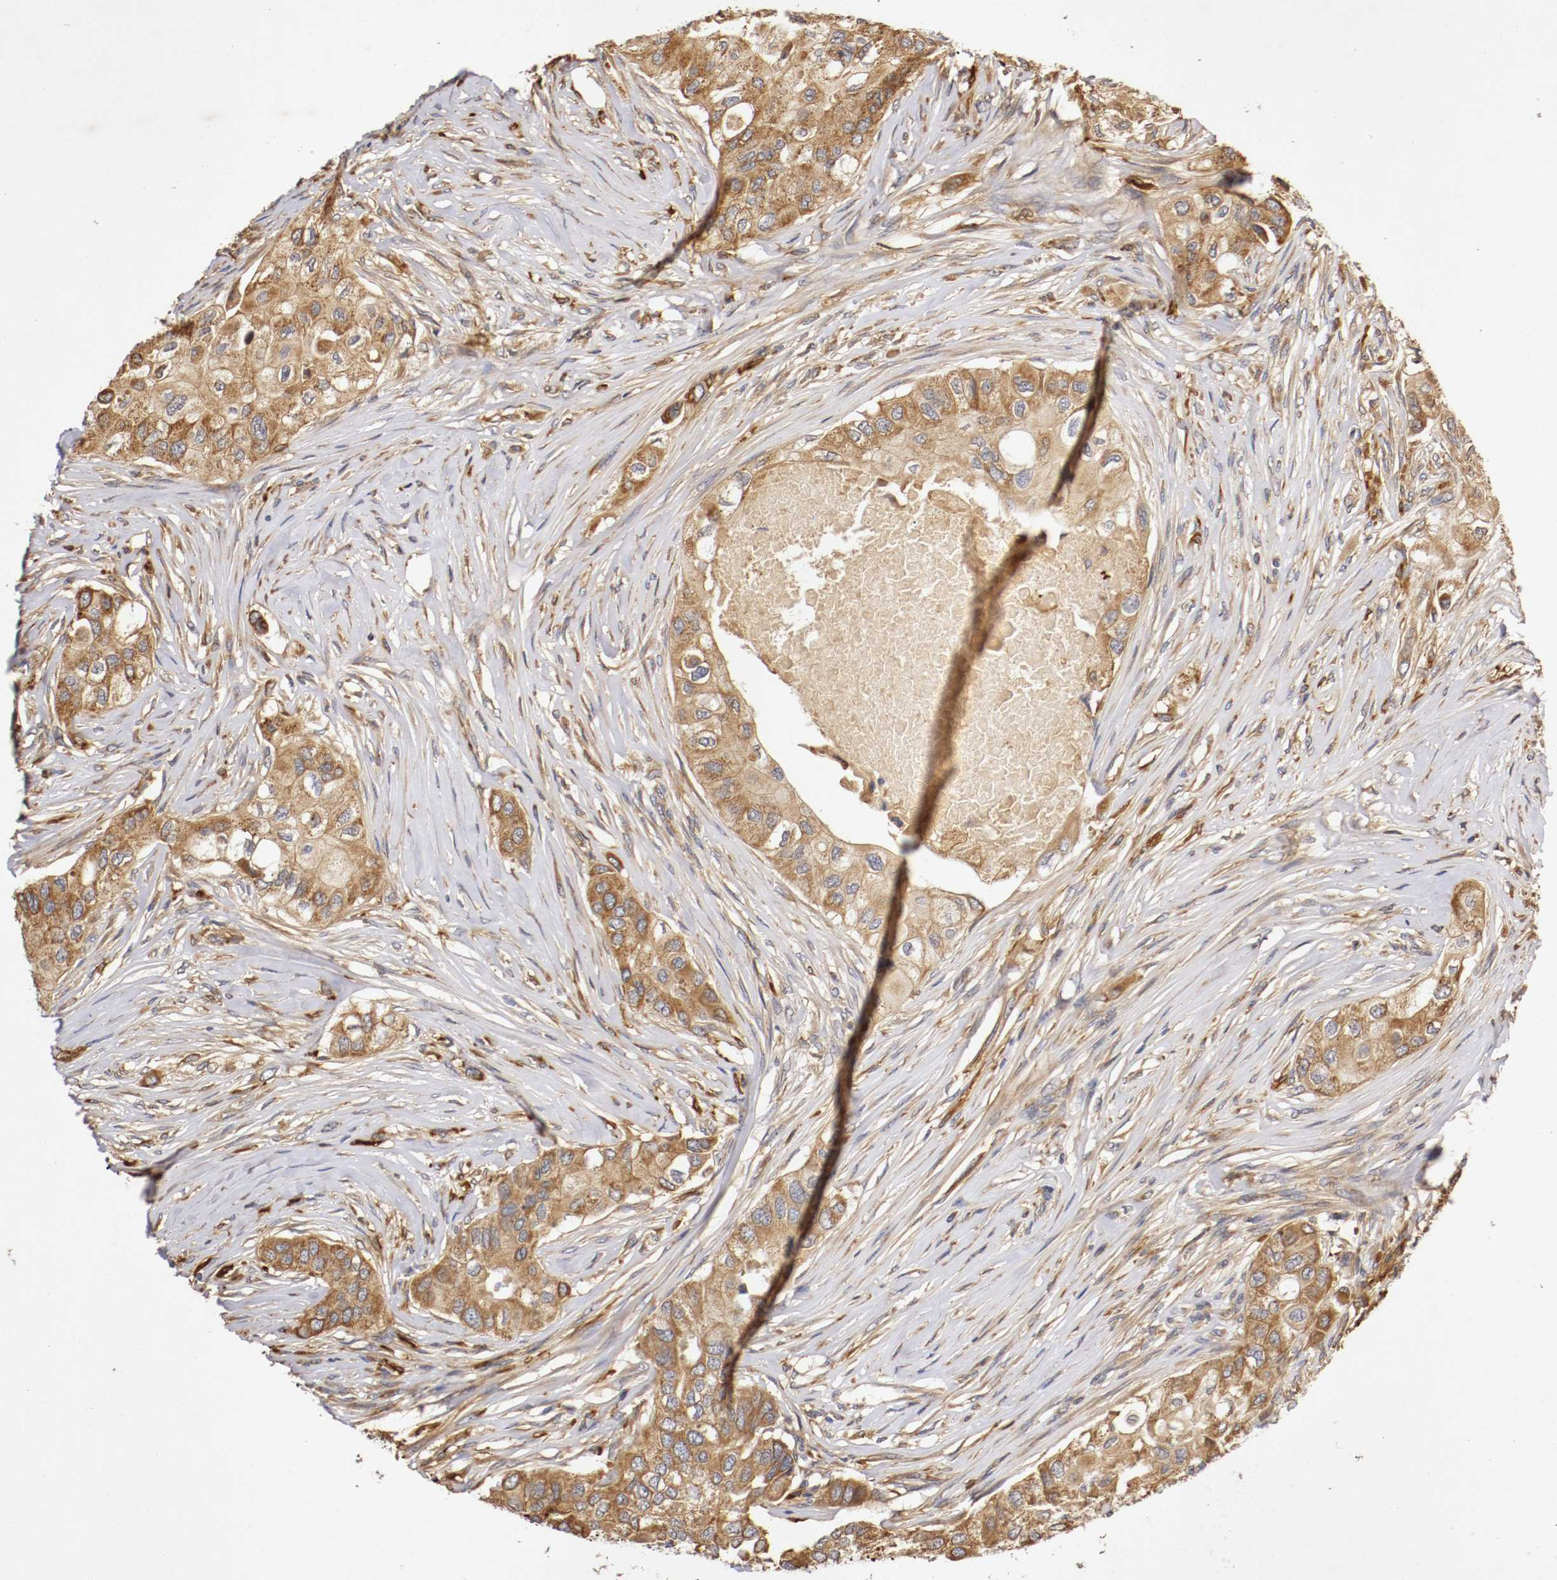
{"staining": {"intensity": "strong", "quantity": ">75%", "location": "cytoplasmic/membranous"}, "tissue": "breast cancer", "cell_type": "Tumor cells", "image_type": "cancer", "snomed": [{"axis": "morphology", "description": "Normal tissue, NOS"}, {"axis": "morphology", "description": "Duct carcinoma"}, {"axis": "topography", "description": "Breast"}], "caption": "A brown stain shows strong cytoplasmic/membranous positivity of a protein in breast cancer (intraductal carcinoma) tumor cells.", "gene": "VEZT", "patient": {"sex": "female", "age": 49}}